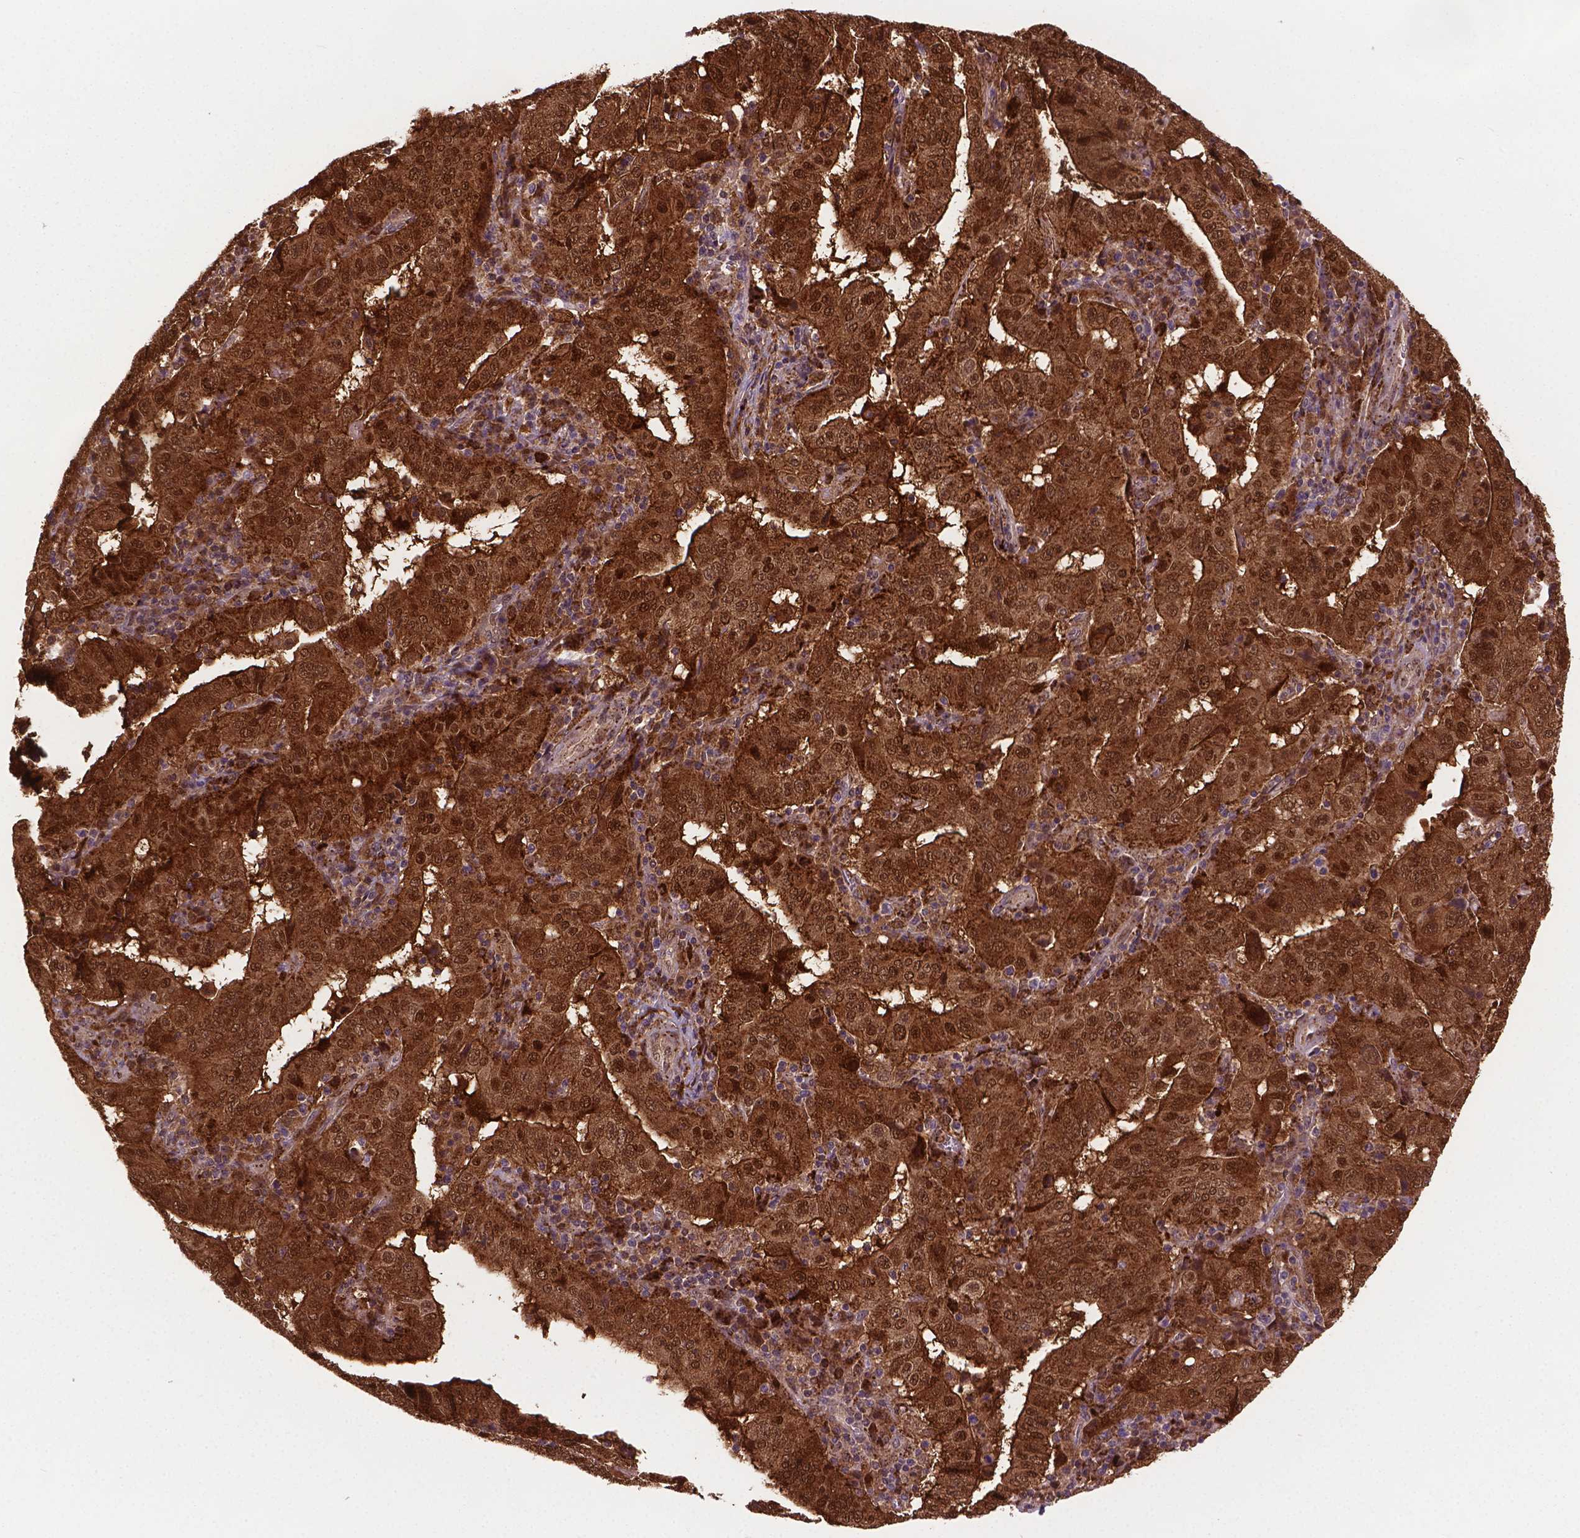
{"staining": {"intensity": "strong", "quantity": ">75%", "location": "cytoplasmic/membranous,nuclear"}, "tissue": "pancreatic cancer", "cell_type": "Tumor cells", "image_type": "cancer", "snomed": [{"axis": "morphology", "description": "Adenocarcinoma, NOS"}, {"axis": "topography", "description": "Pancreas"}], "caption": "Immunohistochemistry (IHC) micrograph of neoplastic tissue: adenocarcinoma (pancreatic) stained using immunohistochemistry displays high levels of strong protein expression localized specifically in the cytoplasmic/membranous and nuclear of tumor cells, appearing as a cytoplasmic/membranous and nuclear brown color.", "gene": "PLIN3", "patient": {"sex": "male", "age": 63}}